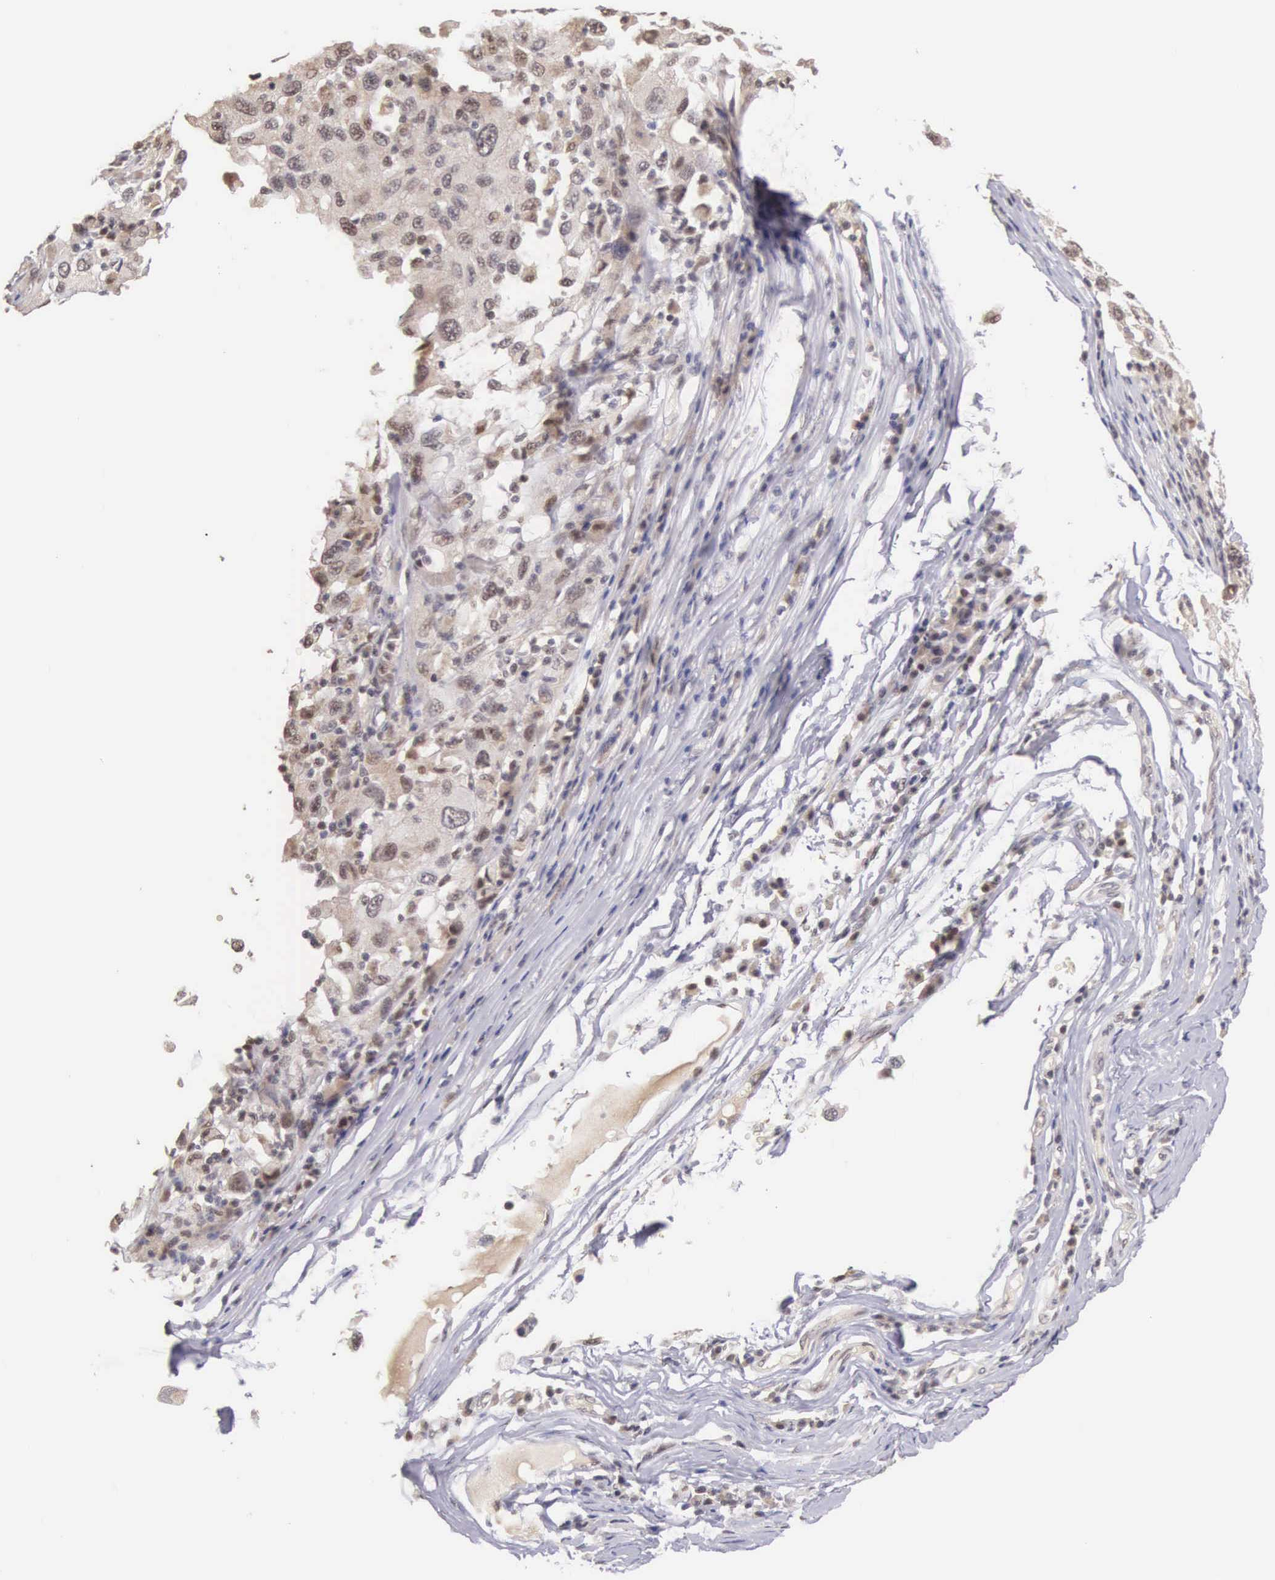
{"staining": {"intensity": "moderate", "quantity": "<25%", "location": "cytoplasmic/membranous,nuclear"}, "tissue": "melanoma", "cell_type": "Tumor cells", "image_type": "cancer", "snomed": [{"axis": "morphology", "description": "Malignant melanoma, NOS"}, {"axis": "topography", "description": "Skin"}], "caption": "About <25% of tumor cells in human melanoma reveal moderate cytoplasmic/membranous and nuclear protein positivity as visualized by brown immunohistochemical staining.", "gene": "HMGXB4", "patient": {"sex": "female", "age": 77}}